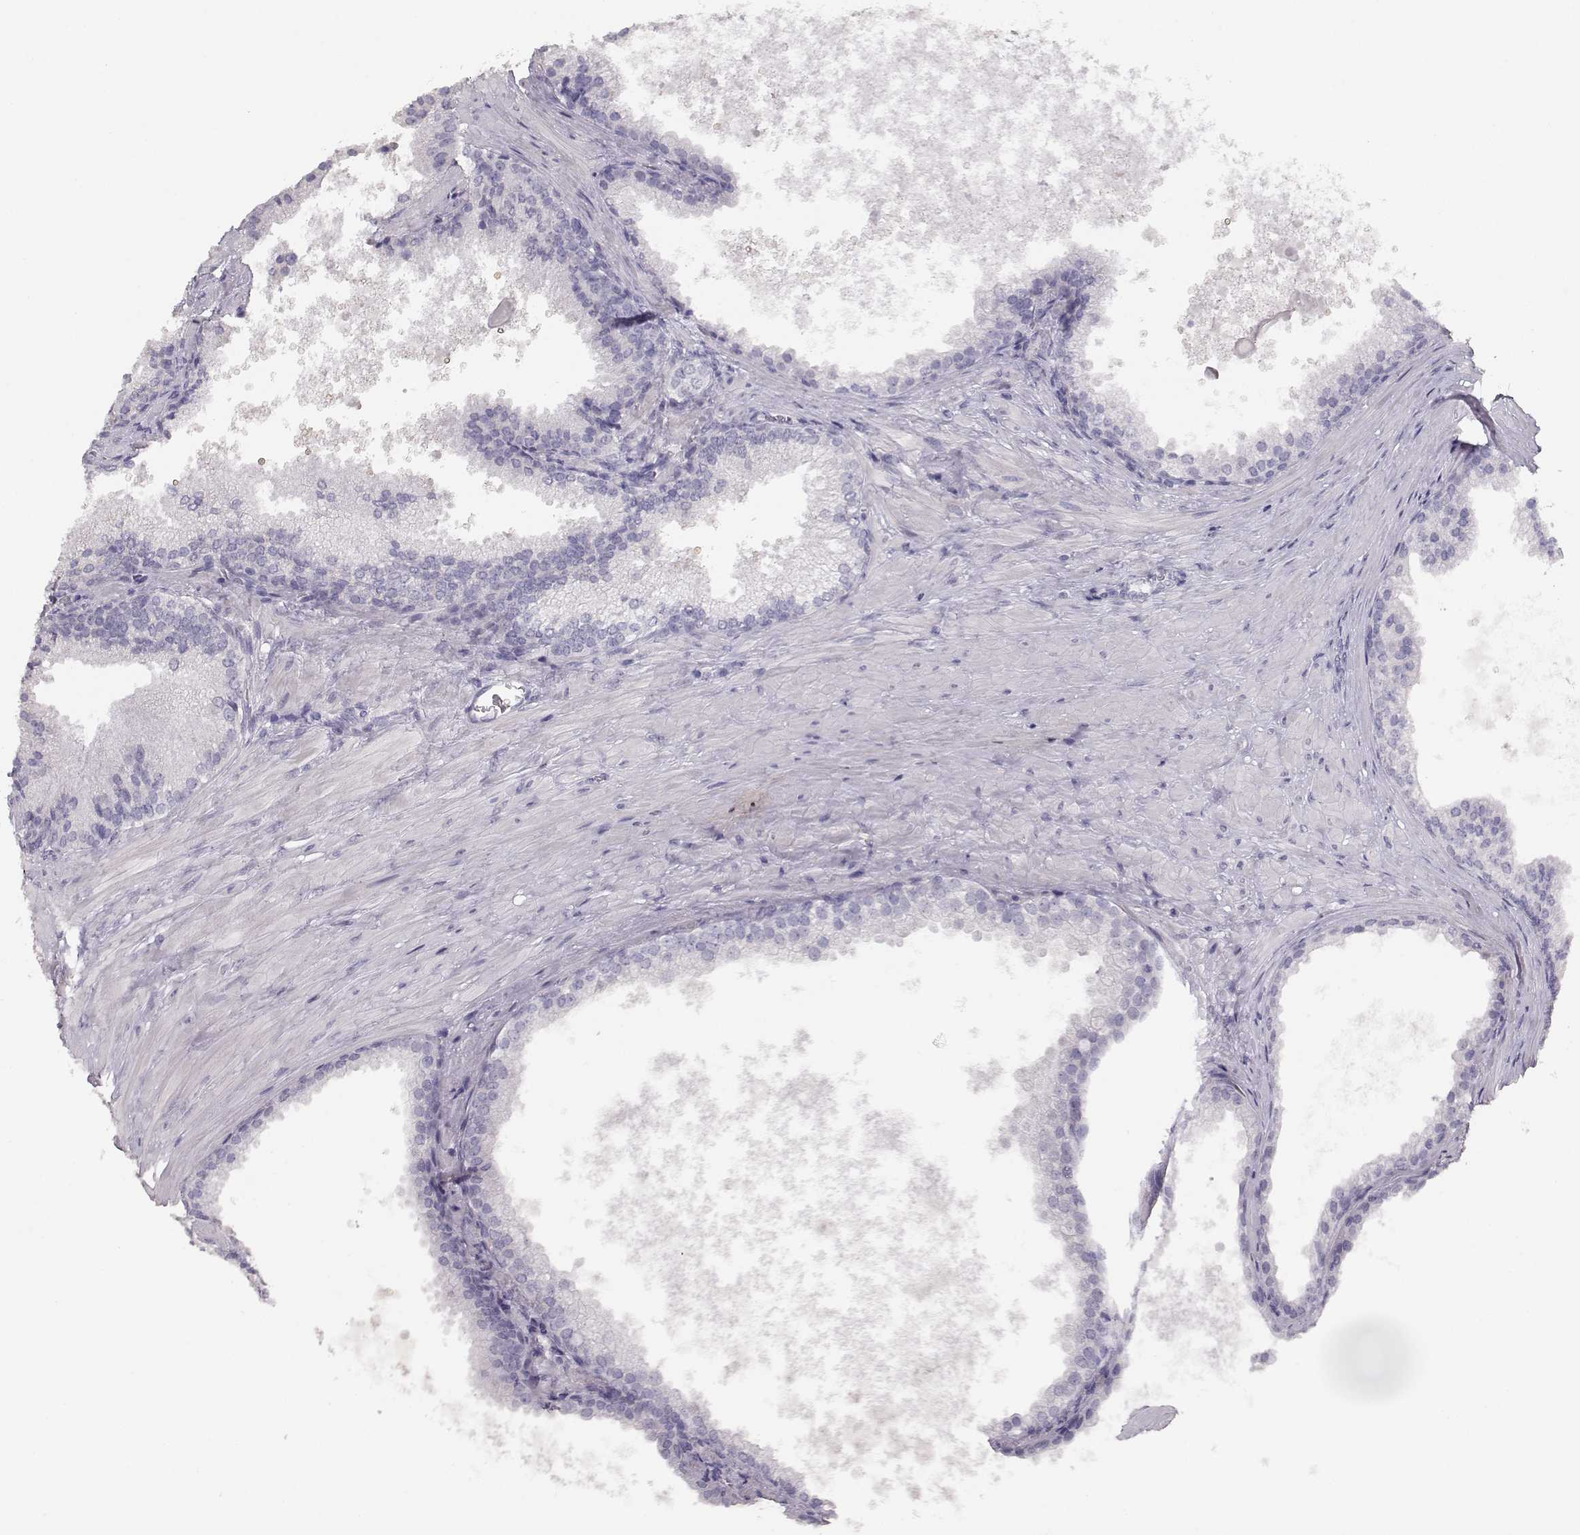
{"staining": {"intensity": "negative", "quantity": "none", "location": "none"}, "tissue": "prostate cancer", "cell_type": "Tumor cells", "image_type": "cancer", "snomed": [{"axis": "morphology", "description": "Adenocarcinoma, Low grade"}, {"axis": "topography", "description": "Prostate"}], "caption": "Micrograph shows no significant protein positivity in tumor cells of low-grade adenocarcinoma (prostate).", "gene": "TKTL1", "patient": {"sex": "male", "age": 56}}